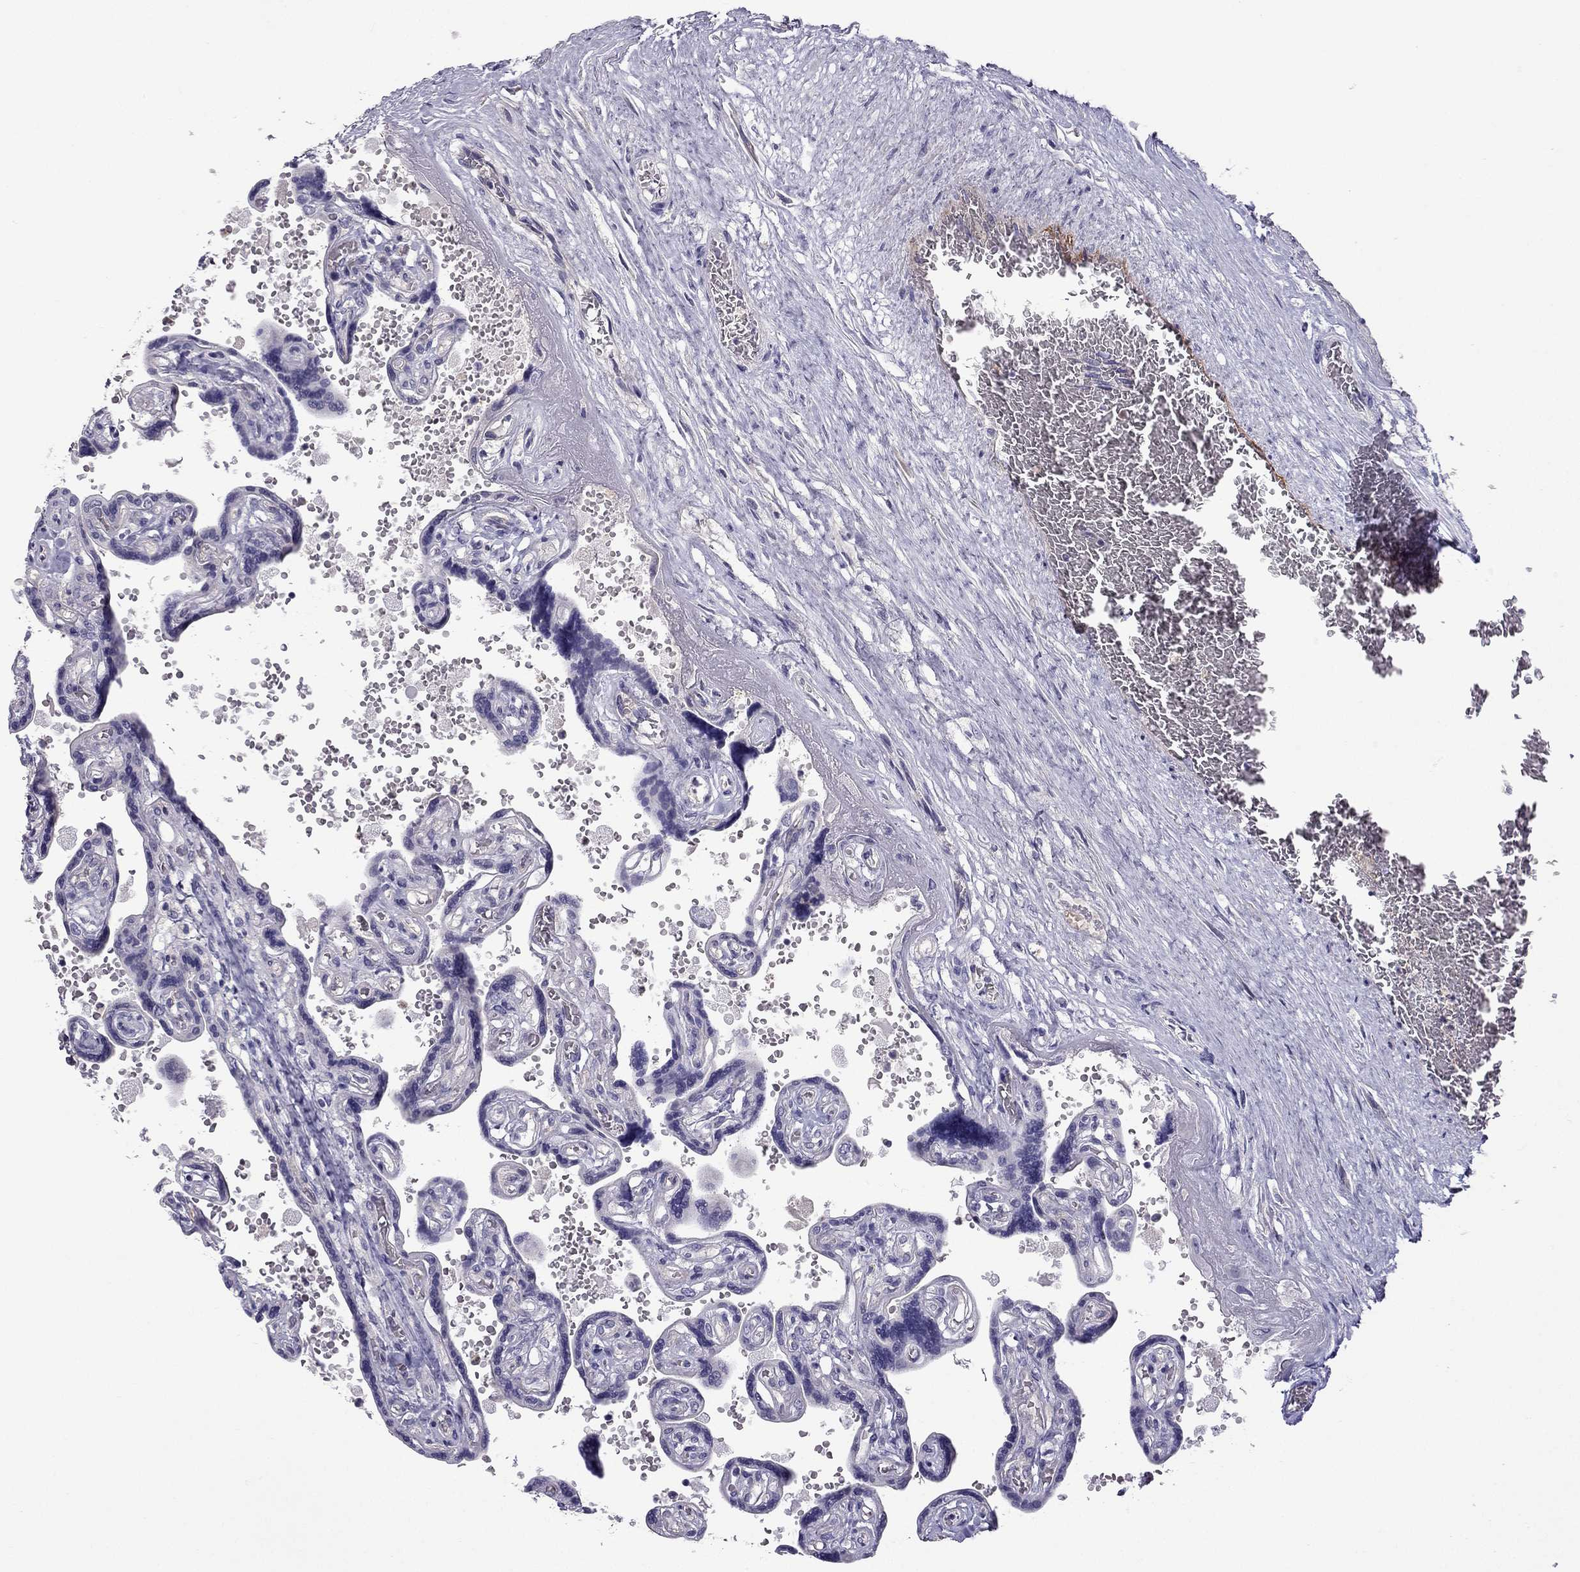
{"staining": {"intensity": "negative", "quantity": "none", "location": "none"}, "tissue": "placenta", "cell_type": "Decidual cells", "image_type": "normal", "snomed": [{"axis": "morphology", "description": "Normal tissue, NOS"}, {"axis": "topography", "description": "Placenta"}], "caption": "Decidual cells are negative for protein expression in normal human placenta. The staining was performed using DAB (3,3'-diaminobenzidine) to visualize the protein expression in brown, while the nuclei were stained in blue with hematoxylin (Magnification: 20x).", "gene": "STOML3", "patient": {"sex": "female", "age": 32}}